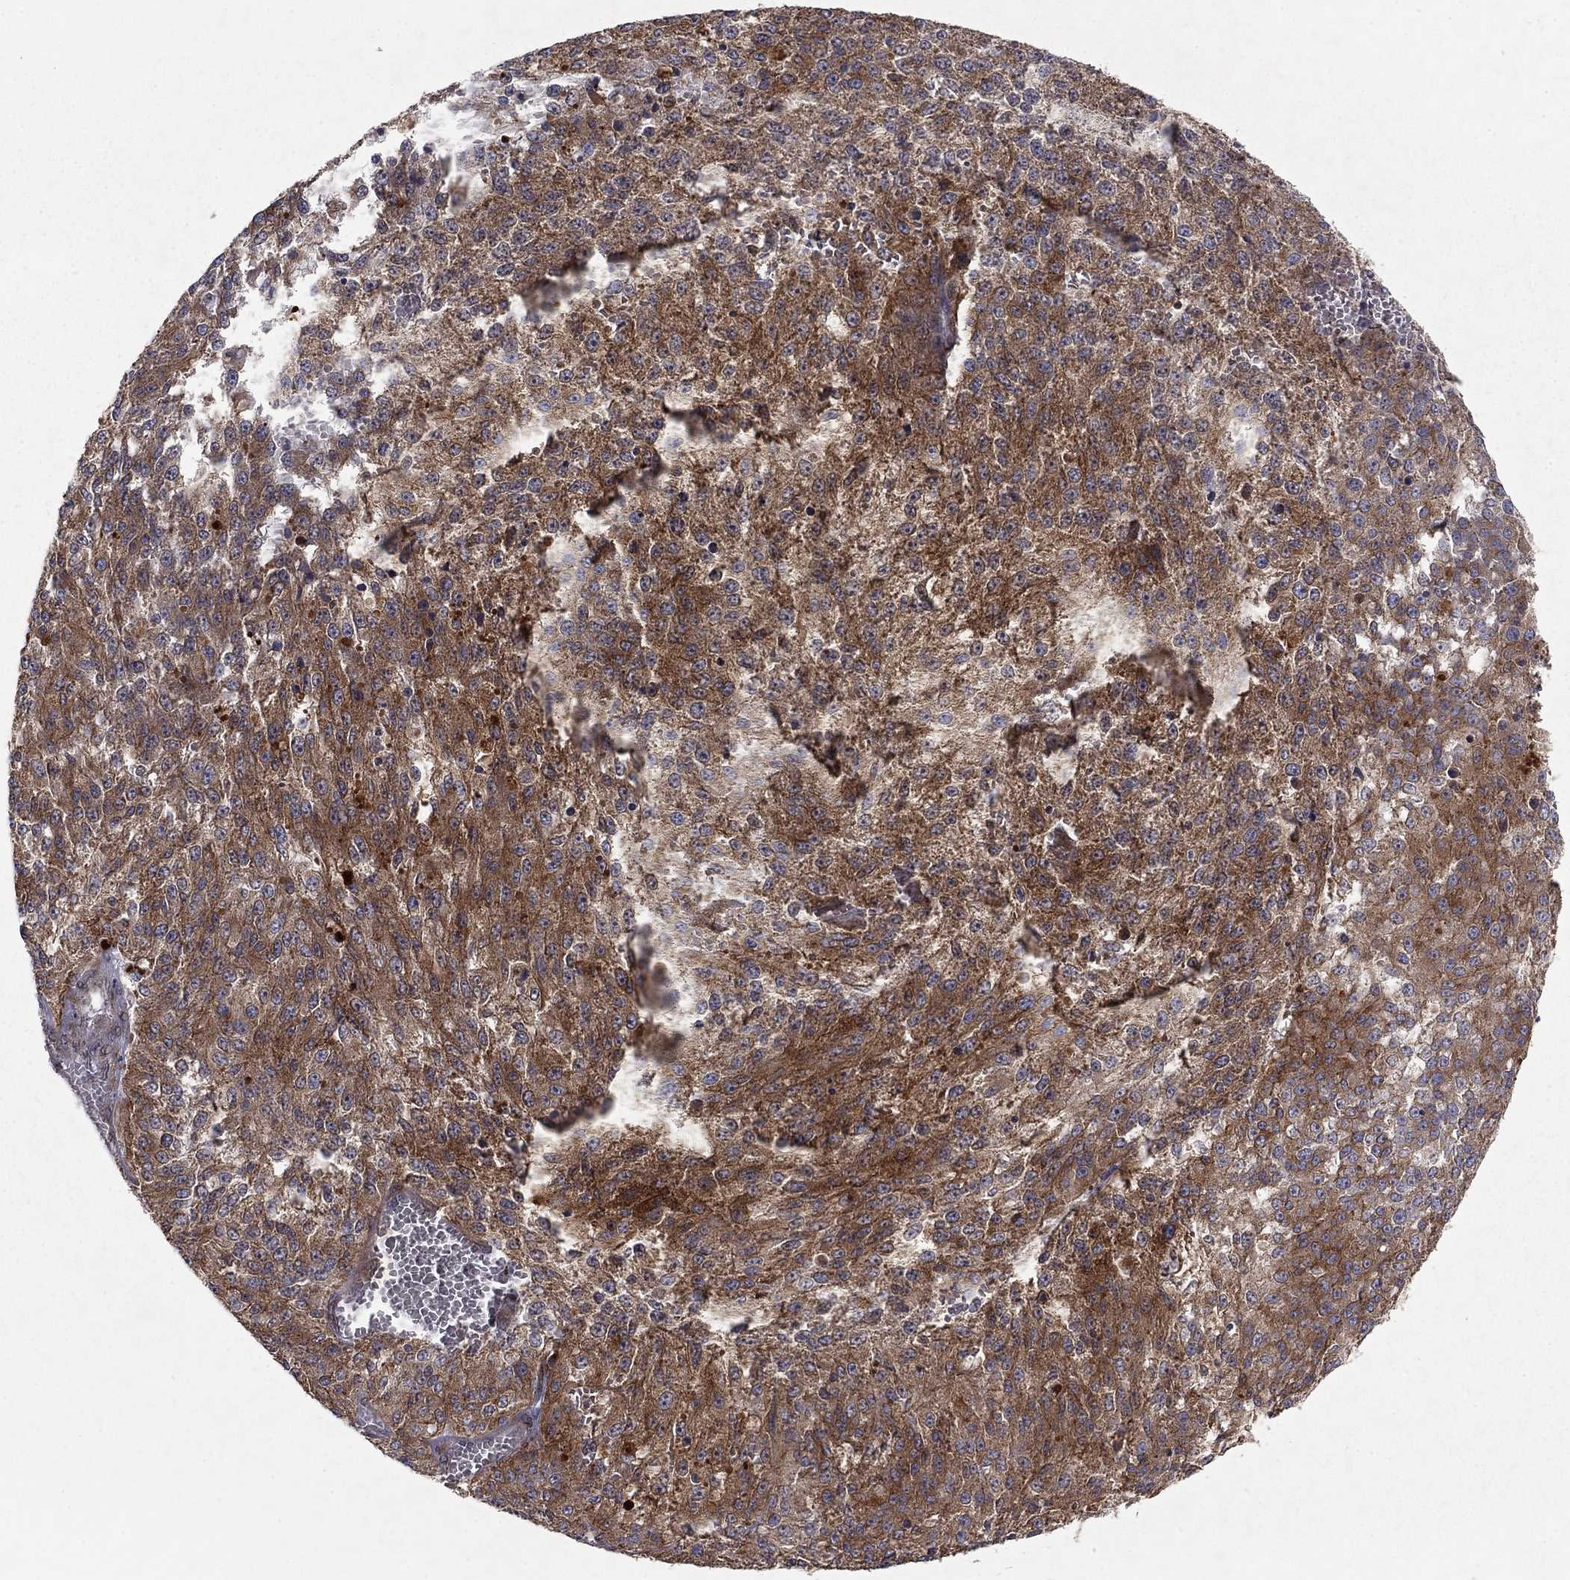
{"staining": {"intensity": "strong", "quantity": ">75%", "location": "cytoplasmic/membranous"}, "tissue": "melanoma", "cell_type": "Tumor cells", "image_type": "cancer", "snomed": [{"axis": "morphology", "description": "Malignant melanoma, Metastatic site"}, {"axis": "topography", "description": "Lymph node"}], "caption": "IHC (DAB) staining of human malignant melanoma (metastatic site) shows strong cytoplasmic/membranous protein positivity in about >75% of tumor cells.", "gene": "YIF1A", "patient": {"sex": "female", "age": 64}}